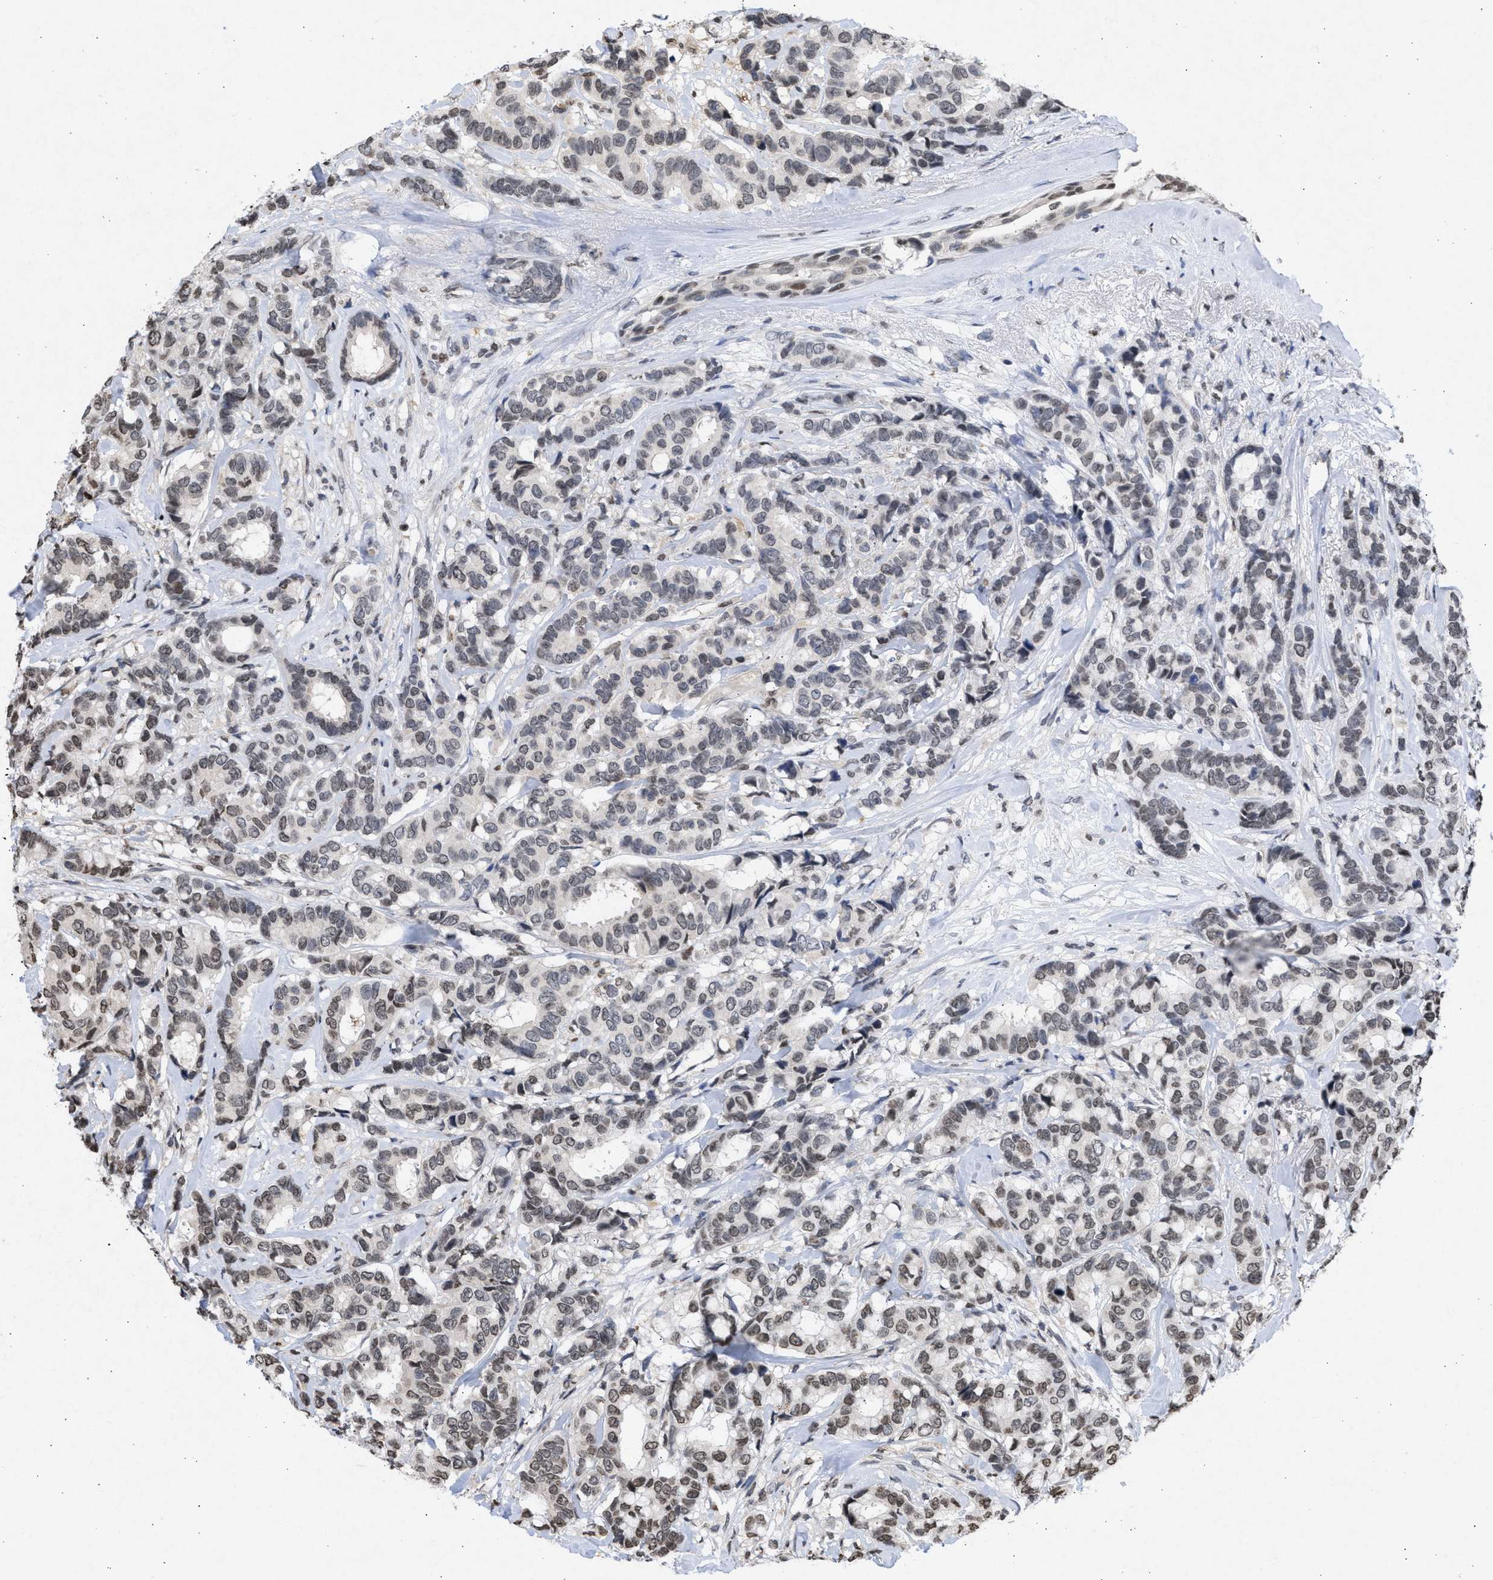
{"staining": {"intensity": "weak", "quantity": "25%-75%", "location": "nuclear"}, "tissue": "breast cancer", "cell_type": "Tumor cells", "image_type": "cancer", "snomed": [{"axis": "morphology", "description": "Duct carcinoma"}, {"axis": "topography", "description": "Breast"}], "caption": "A brown stain shows weak nuclear positivity of a protein in human intraductal carcinoma (breast) tumor cells. The staining was performed using DAB to visualize the protein expression in brown, while the nuclei were stained in blue with hematoxylin (Magnification: 20x).", "gene": "NUP35", "patient": {"sex": "female", "age": 87}}